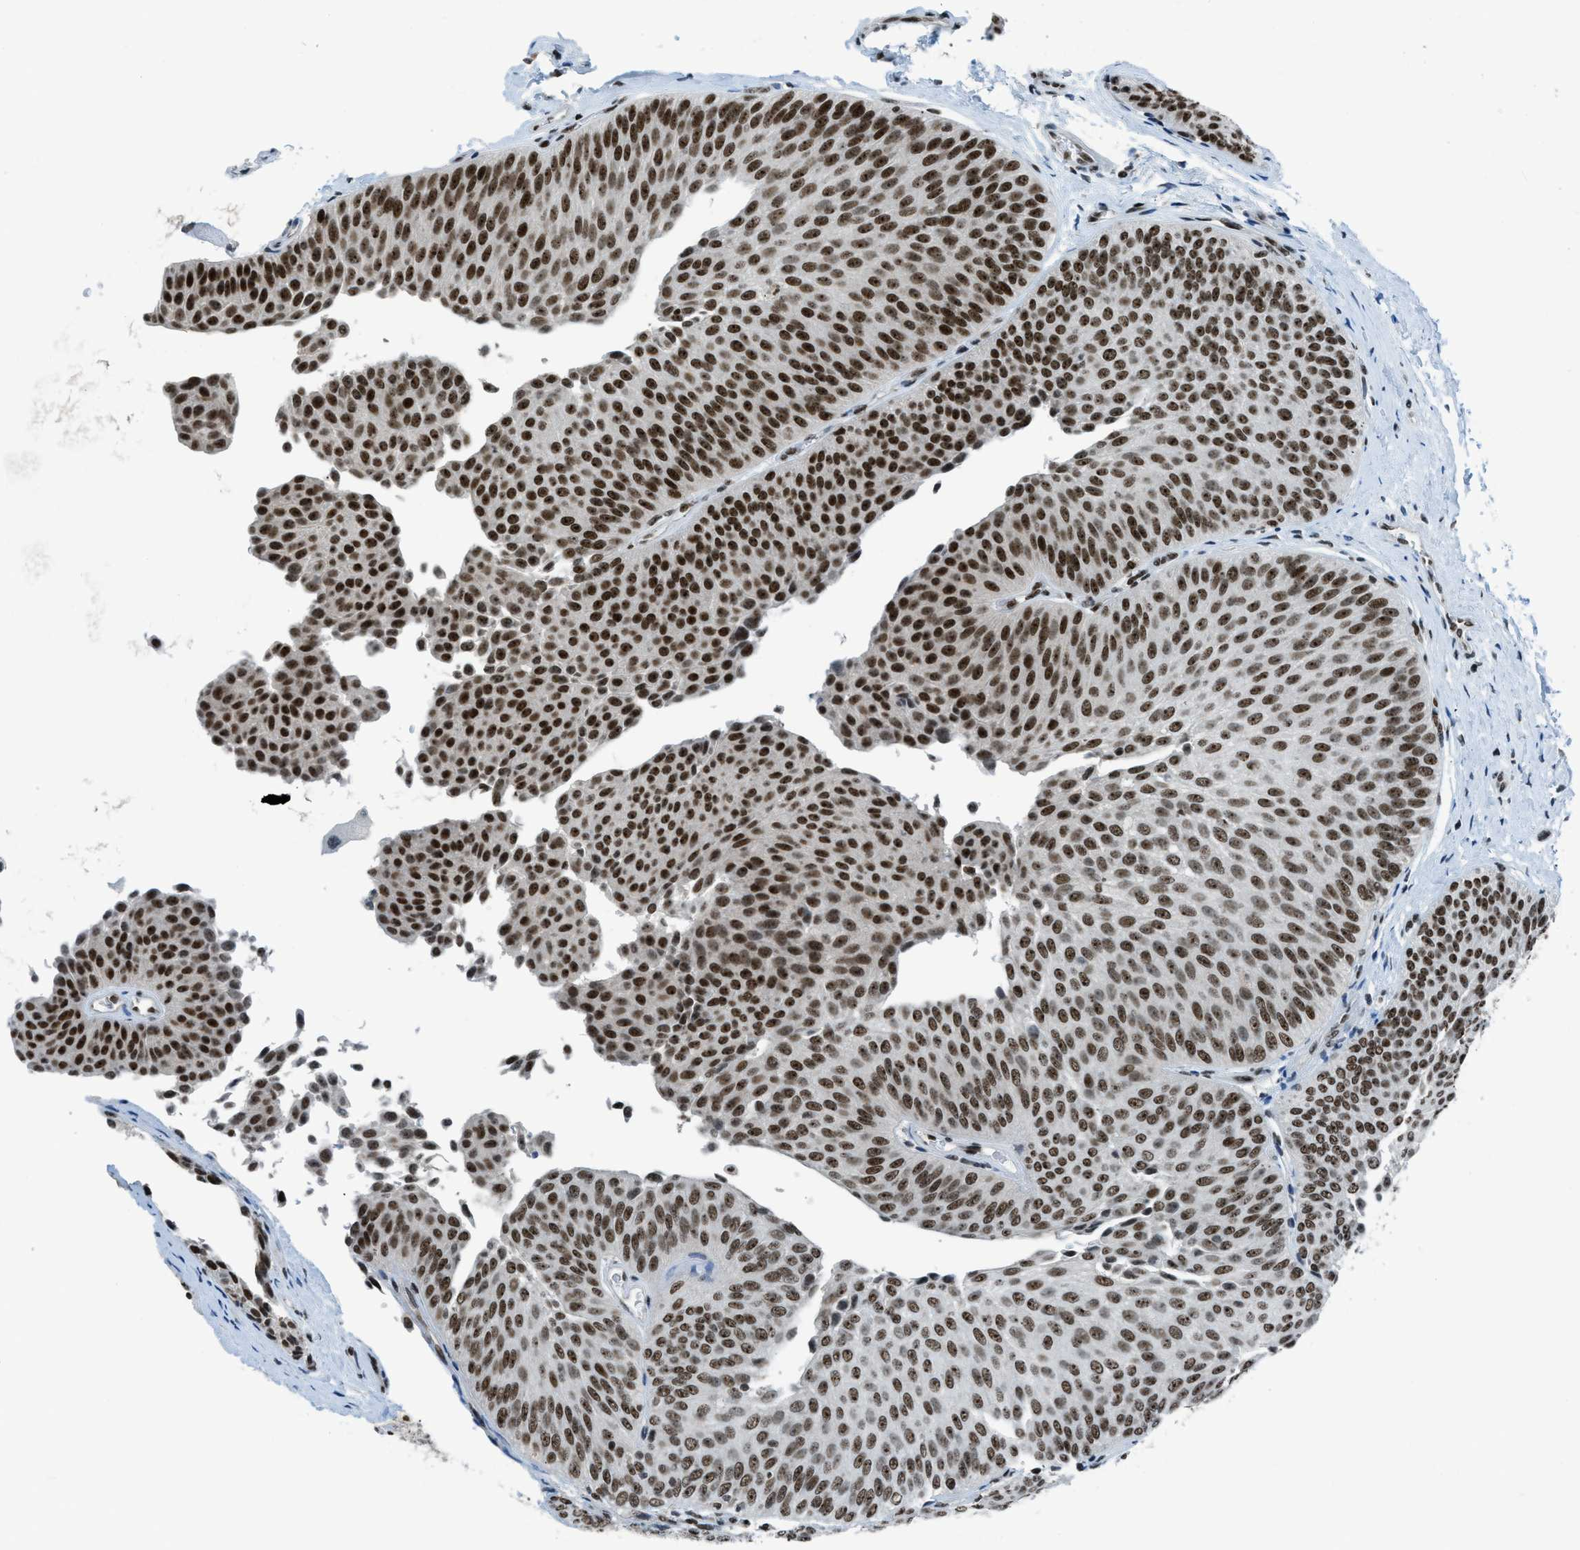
{"staining": {"intensity": "strong", "quantity": ">75%", "location": "nuclear"}, "tissue": "urothelial cancer", "cell_type": "Tumor cells", "image_type": "cancer", "snomed": [{"axis": "morphology", "description": "Urothelial carcinoma, Low grade"}, {"axis": "topography", "description": "Urinary bladder"}], "caption": "DAB (3,3'-diaminobenzidine) immunohistochemical staining of urothelial cancer demonstrates strong nuclear protein staining in about >75% of tumor cells. (DAB IHC with brightfield microscopy, high magnification).", "gene": "RAD51B", "patient": {"sex": "female", "age": 60}}